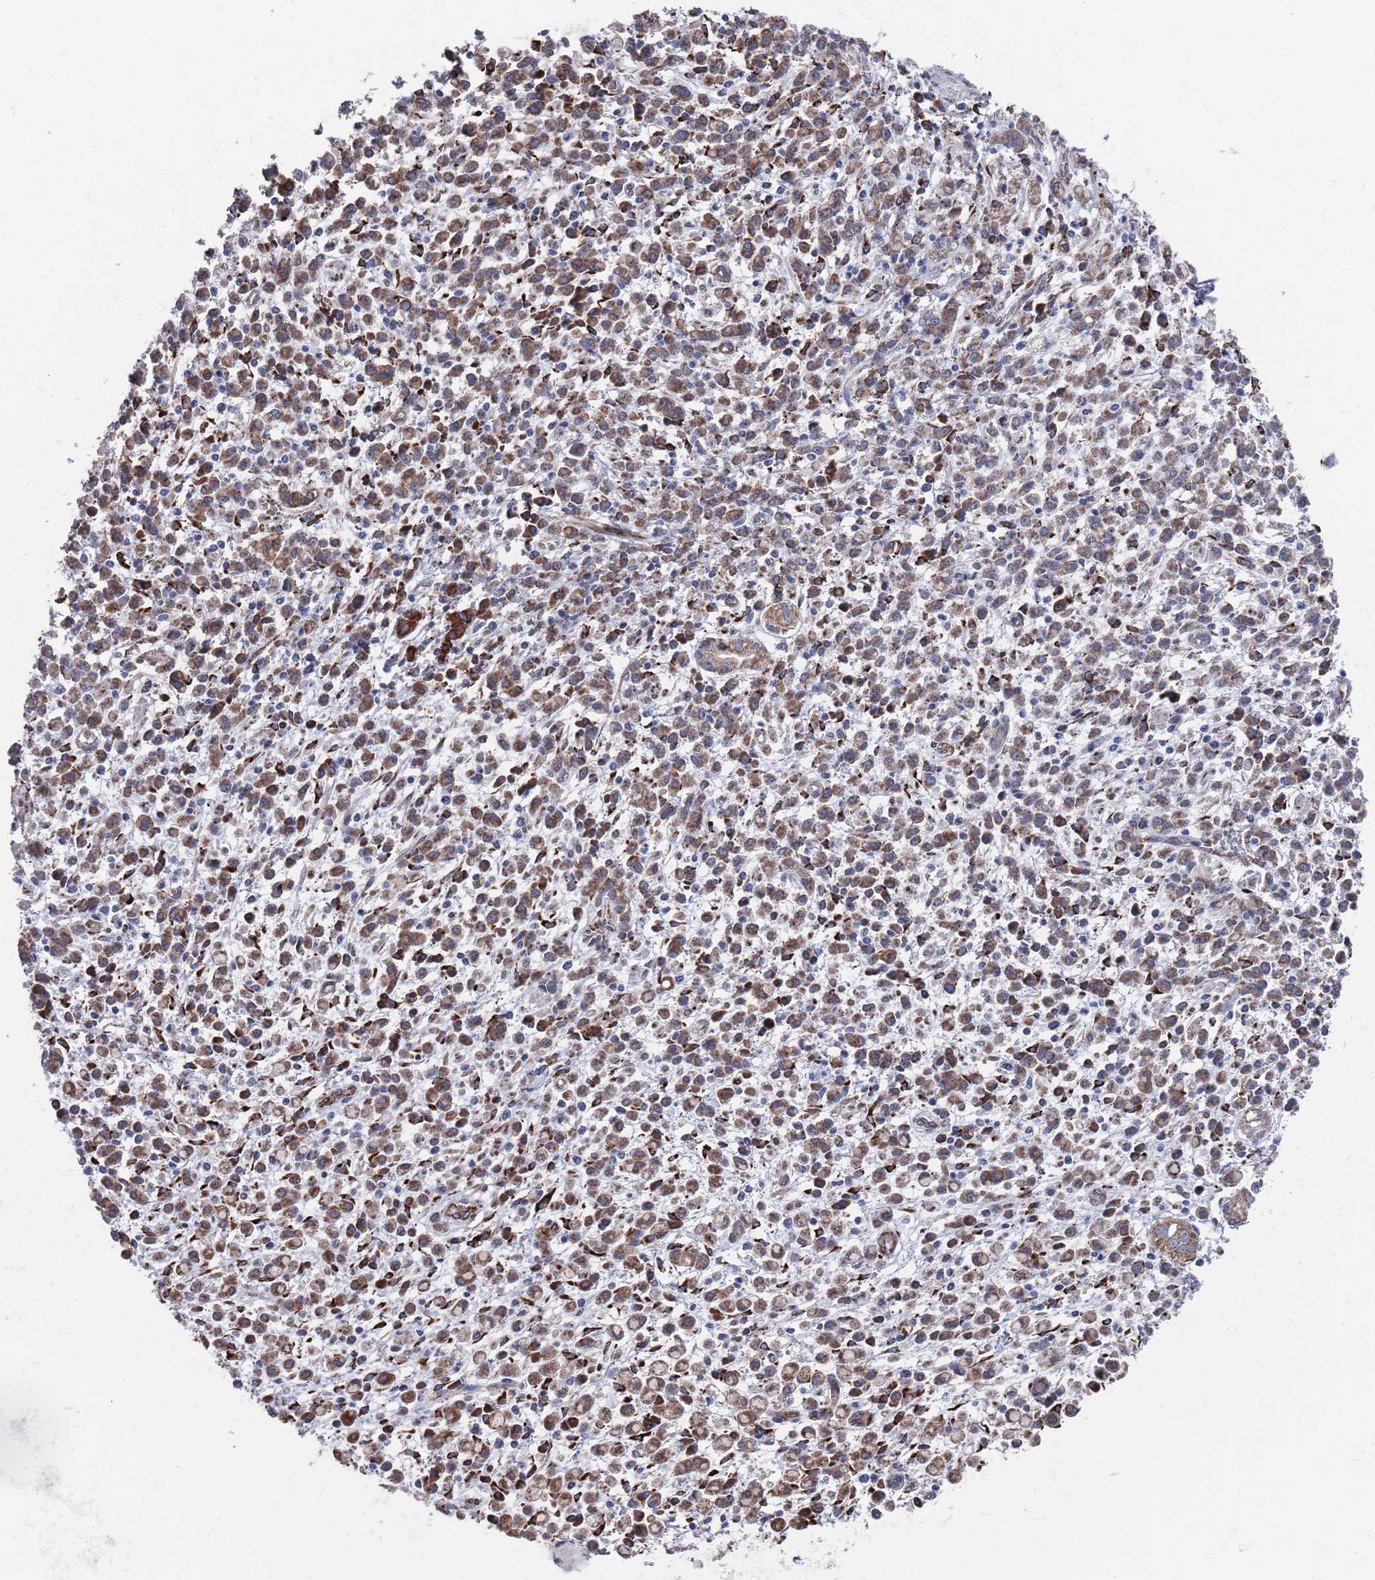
{"staining": {"intensity": "moderate", "quantity": ">75%", "location": "cytoplasmic/membranous"}, "tissue": "stomach cancer", "cell_type": "Tumor cells", "image_type": "cancer", "snomed": [{"axis": "morphology", "description": "Adenocarcinoma, NOS"}, {"axis": "topography", "description": "Stomach"}], "caption": "The histopathology image shows staining of stomach cancer, revealing moderate cytoplasmic/membranous protein positivity (brown color) within tumor cells. The staining was performed using DAB (3,3'-diaminobenzidine), with brown indicating positive protein expression. Nuclei are stained blue with hematoxylin.", "gene": "CCDC106", "patient": {"sex": "male", "age": 77}}